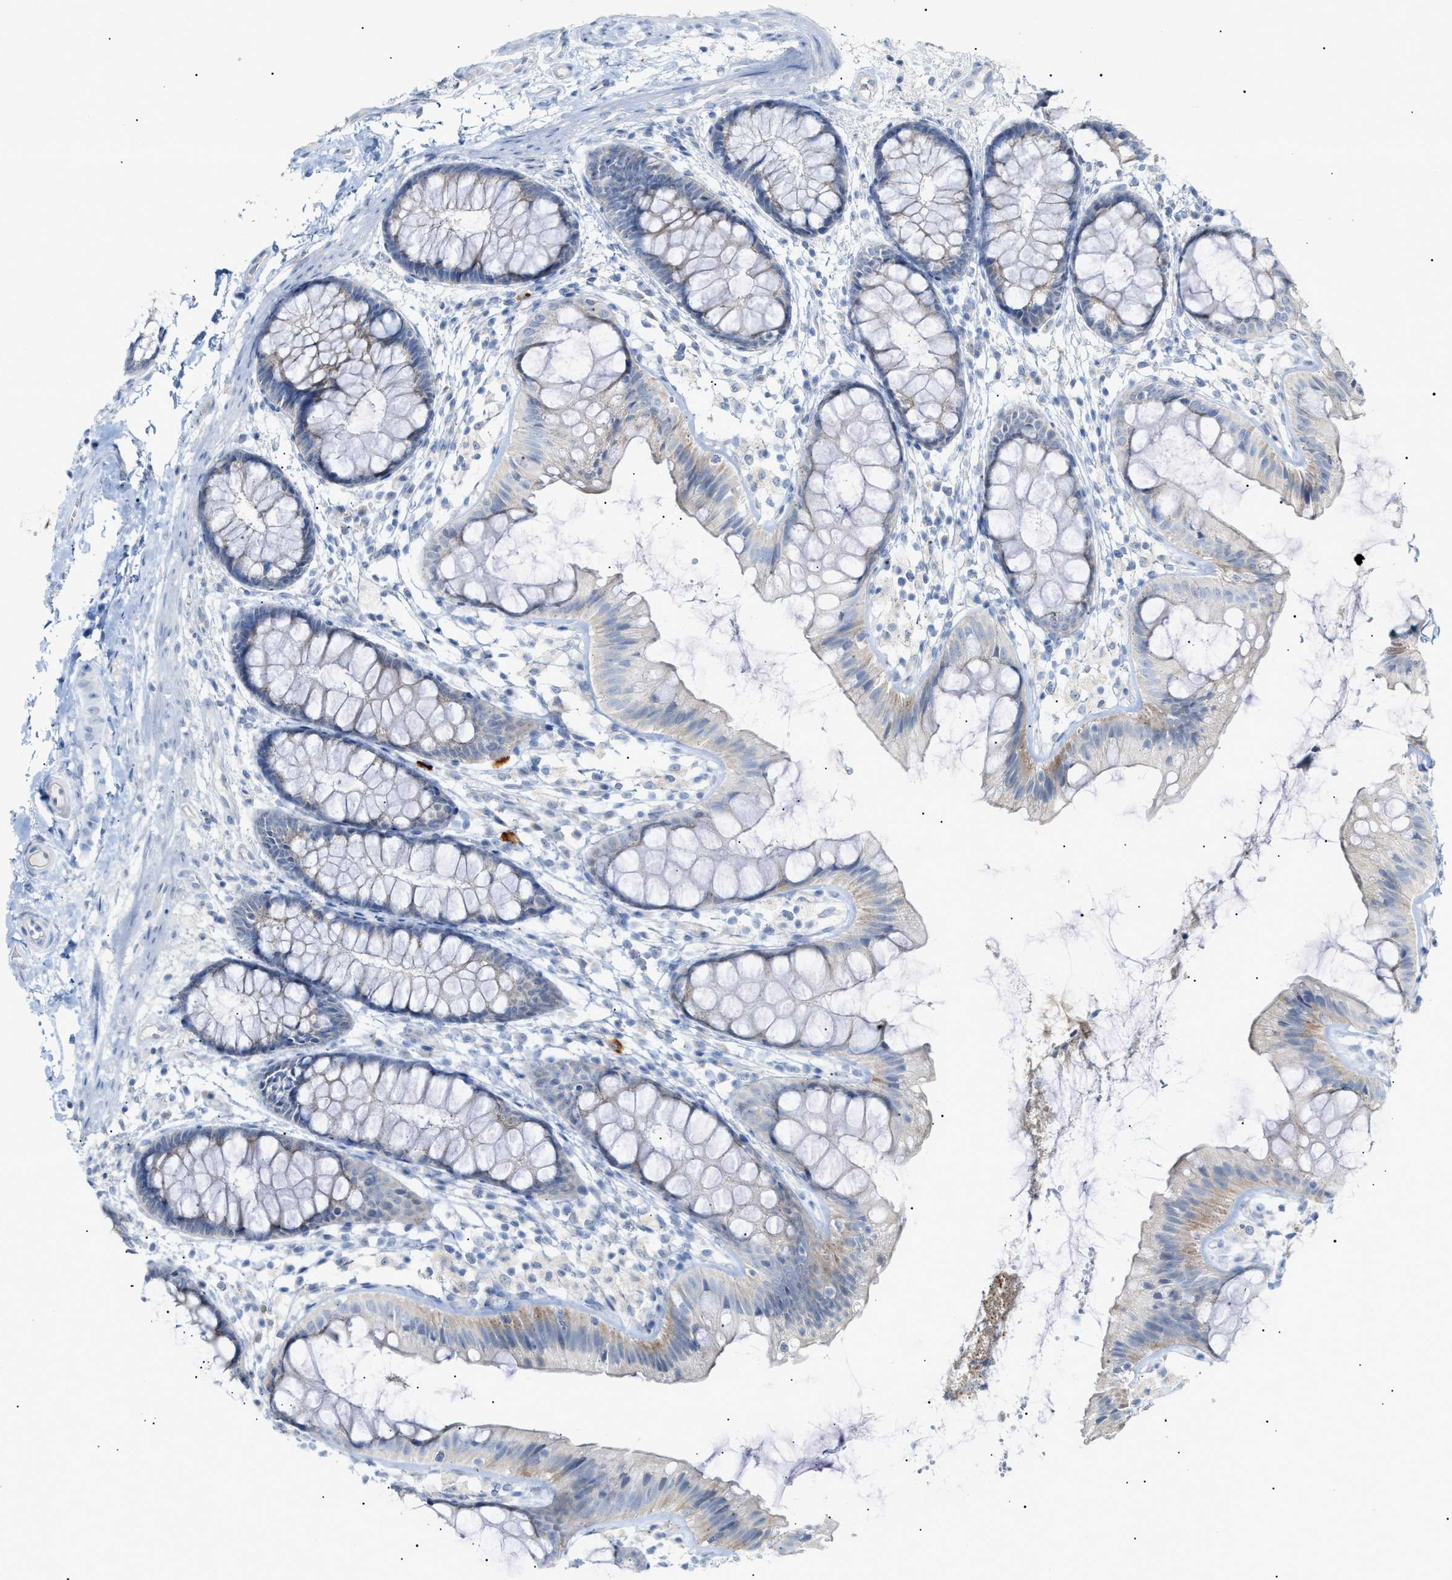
{"staining": {"intensity": "negative", "quantity": "none", "location": "none"}, "tissue": "colon", "cell_type": "Endothelial cells", "image_type": "normal", "snomed": [{"axis": "morphology", "description": "Normal tissue, NOS"}, {"axis": "topography", "description": "Colon"}], "caption": "The IHC micrograph has no significant expression in endothelial cells of colon.", "gene": "SLC25A31", "patient": {"sex": "female", "age": 56}}